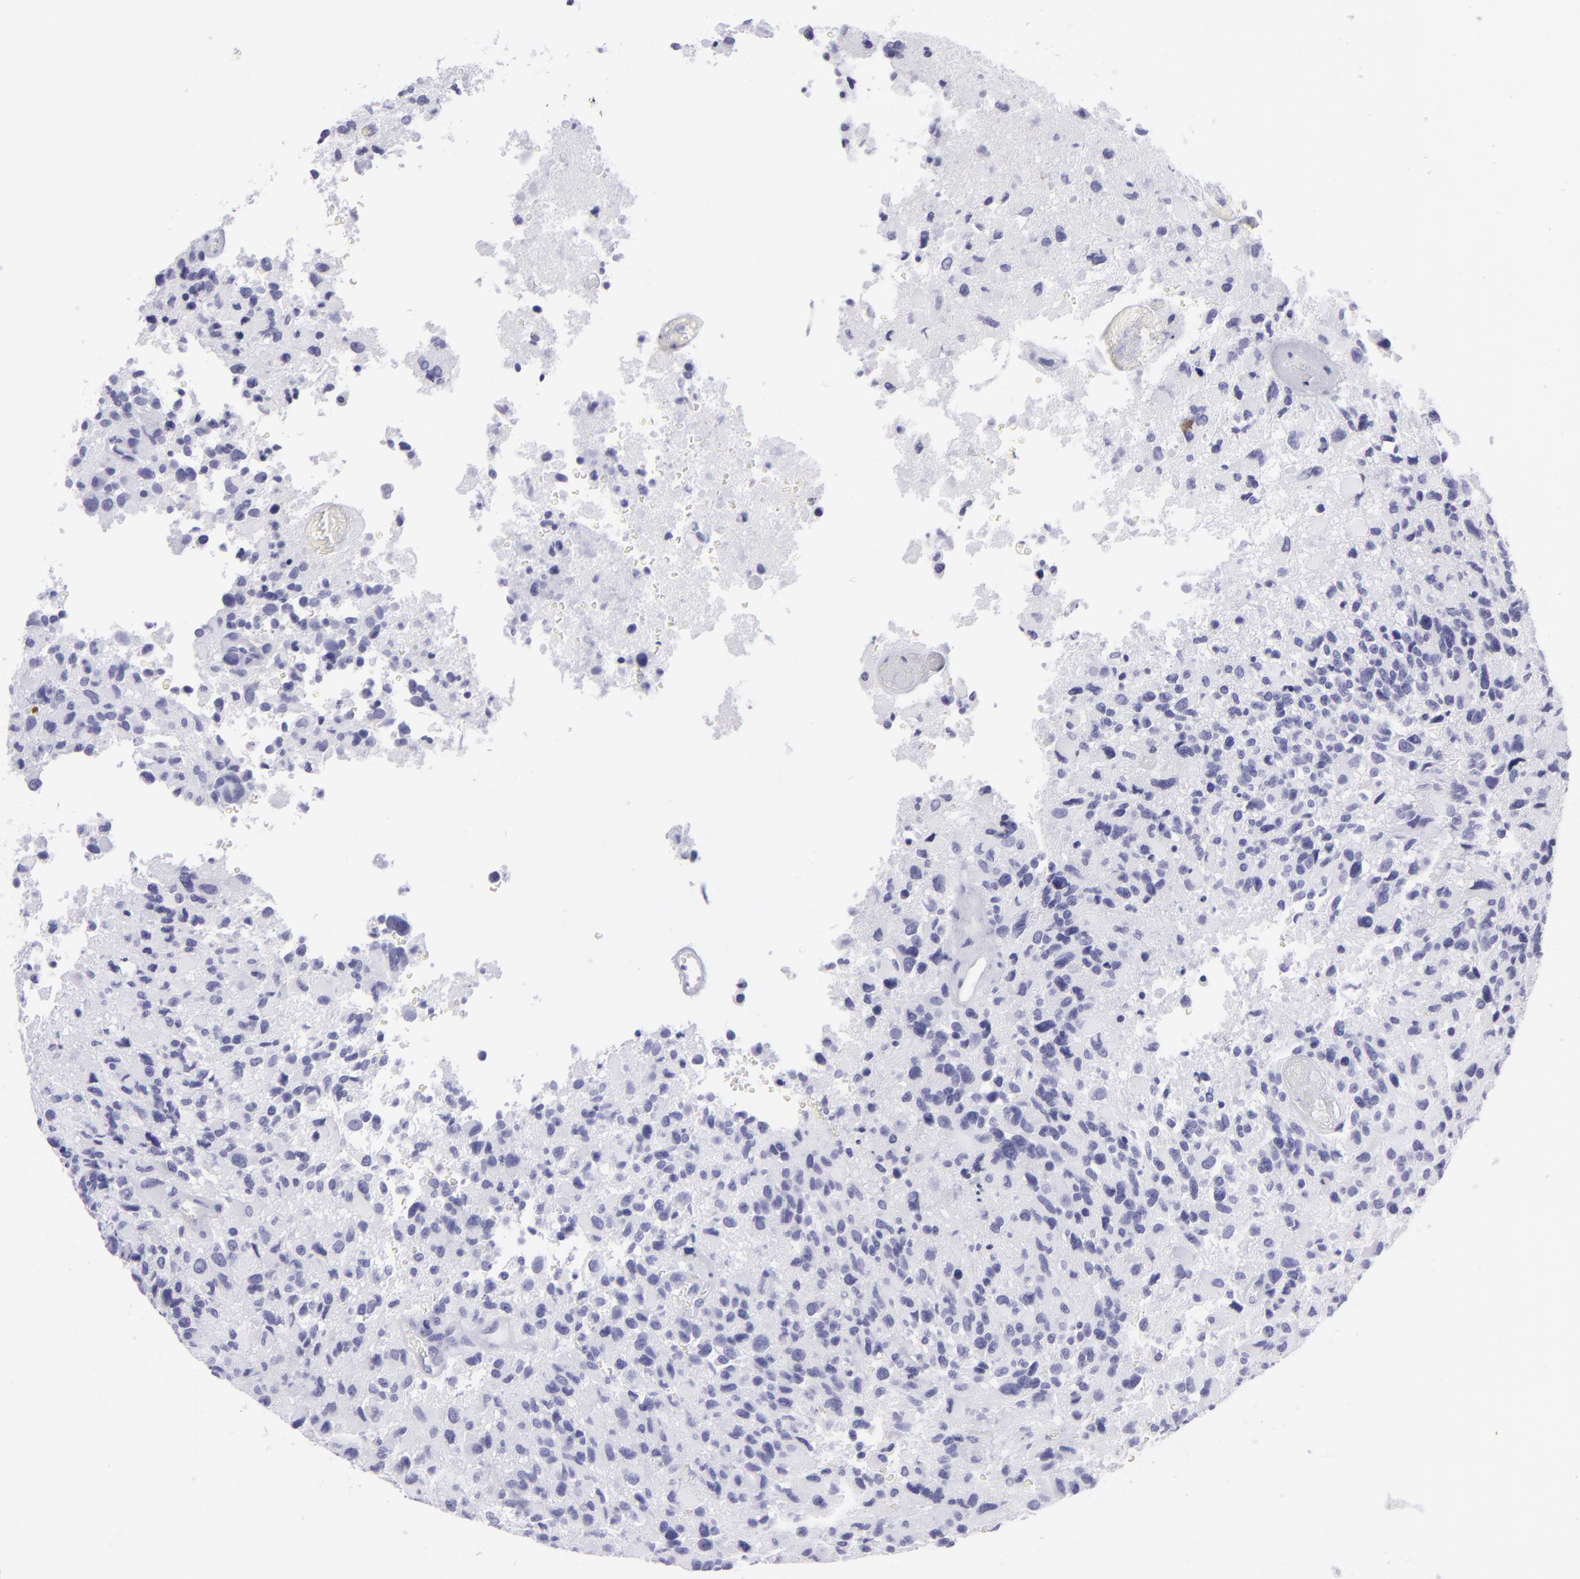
{"staining": {"intensity": "negative", "quantity": "none", "location": "none"}, "tissue": "glioma", "cell_type": "Tumor cells", "image_type": "cancer", "snomed": [{"axis": "morphology", "description": "Glioma, malignant, High grade"}, {"axis": "topography", "description": "Brain"}], "caption": "IHC histopathology image of glioma stained for a protein (brown), which reveals no staining in tumor cells.", "gene": "PVALB", "patient": {"sex": "male", "age": 69}}